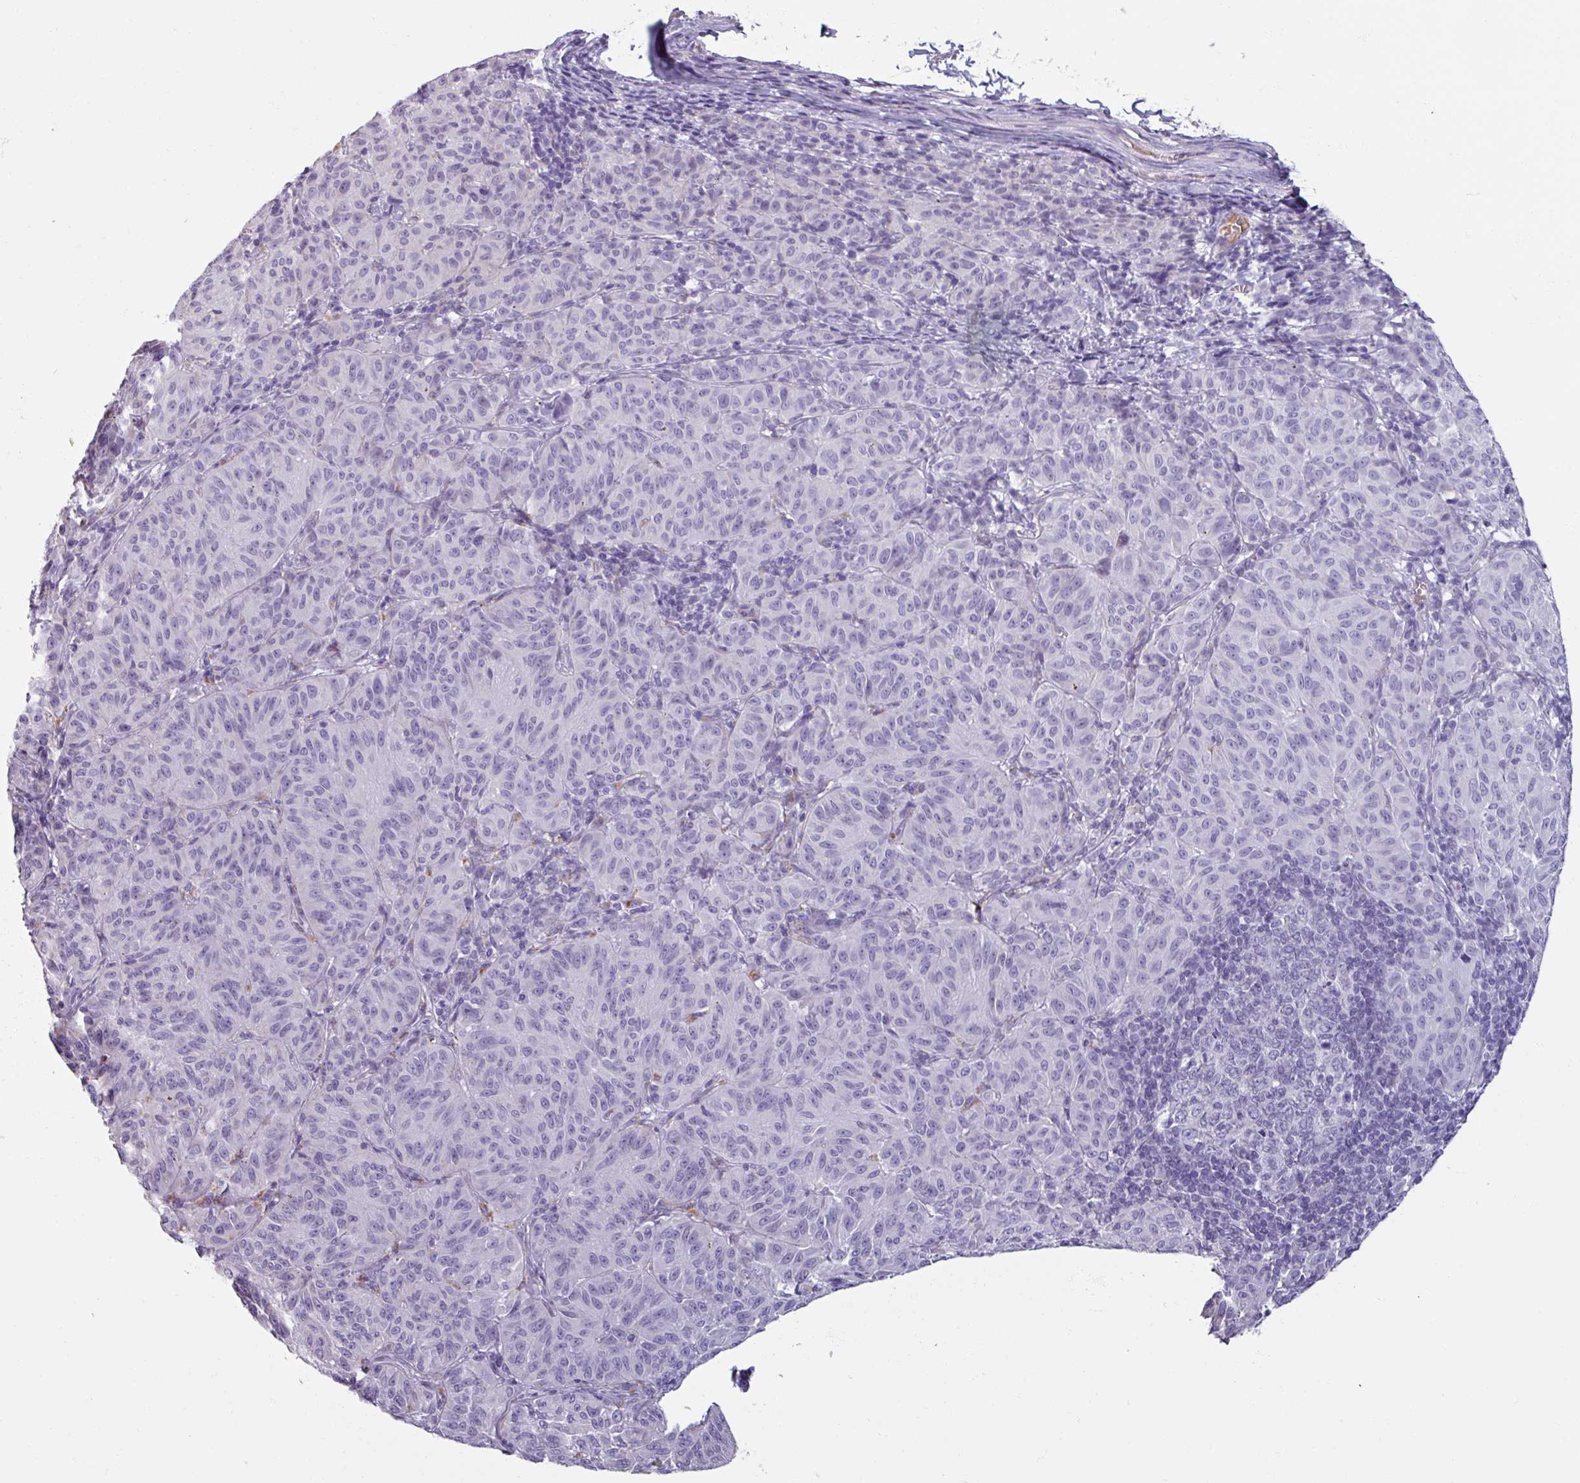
{"staining": {"intensity": "negative", "quantity": "none", "location": "none"}, "tissue": "melanoma", "cell_type": "Tumor cells", "image_type": "cancer", "snomed": [{"axis": "morphology", "description": "Malignant melanoma, NOS"}, {"axis": "topography", "description": "Skin"}], "caption": "A micrograph of malignant melanoma stained for a protein exhibits no brown staining in tumor cells.", "gene": "SPESP1", "patient": {"sex": "female", "age": 72}}